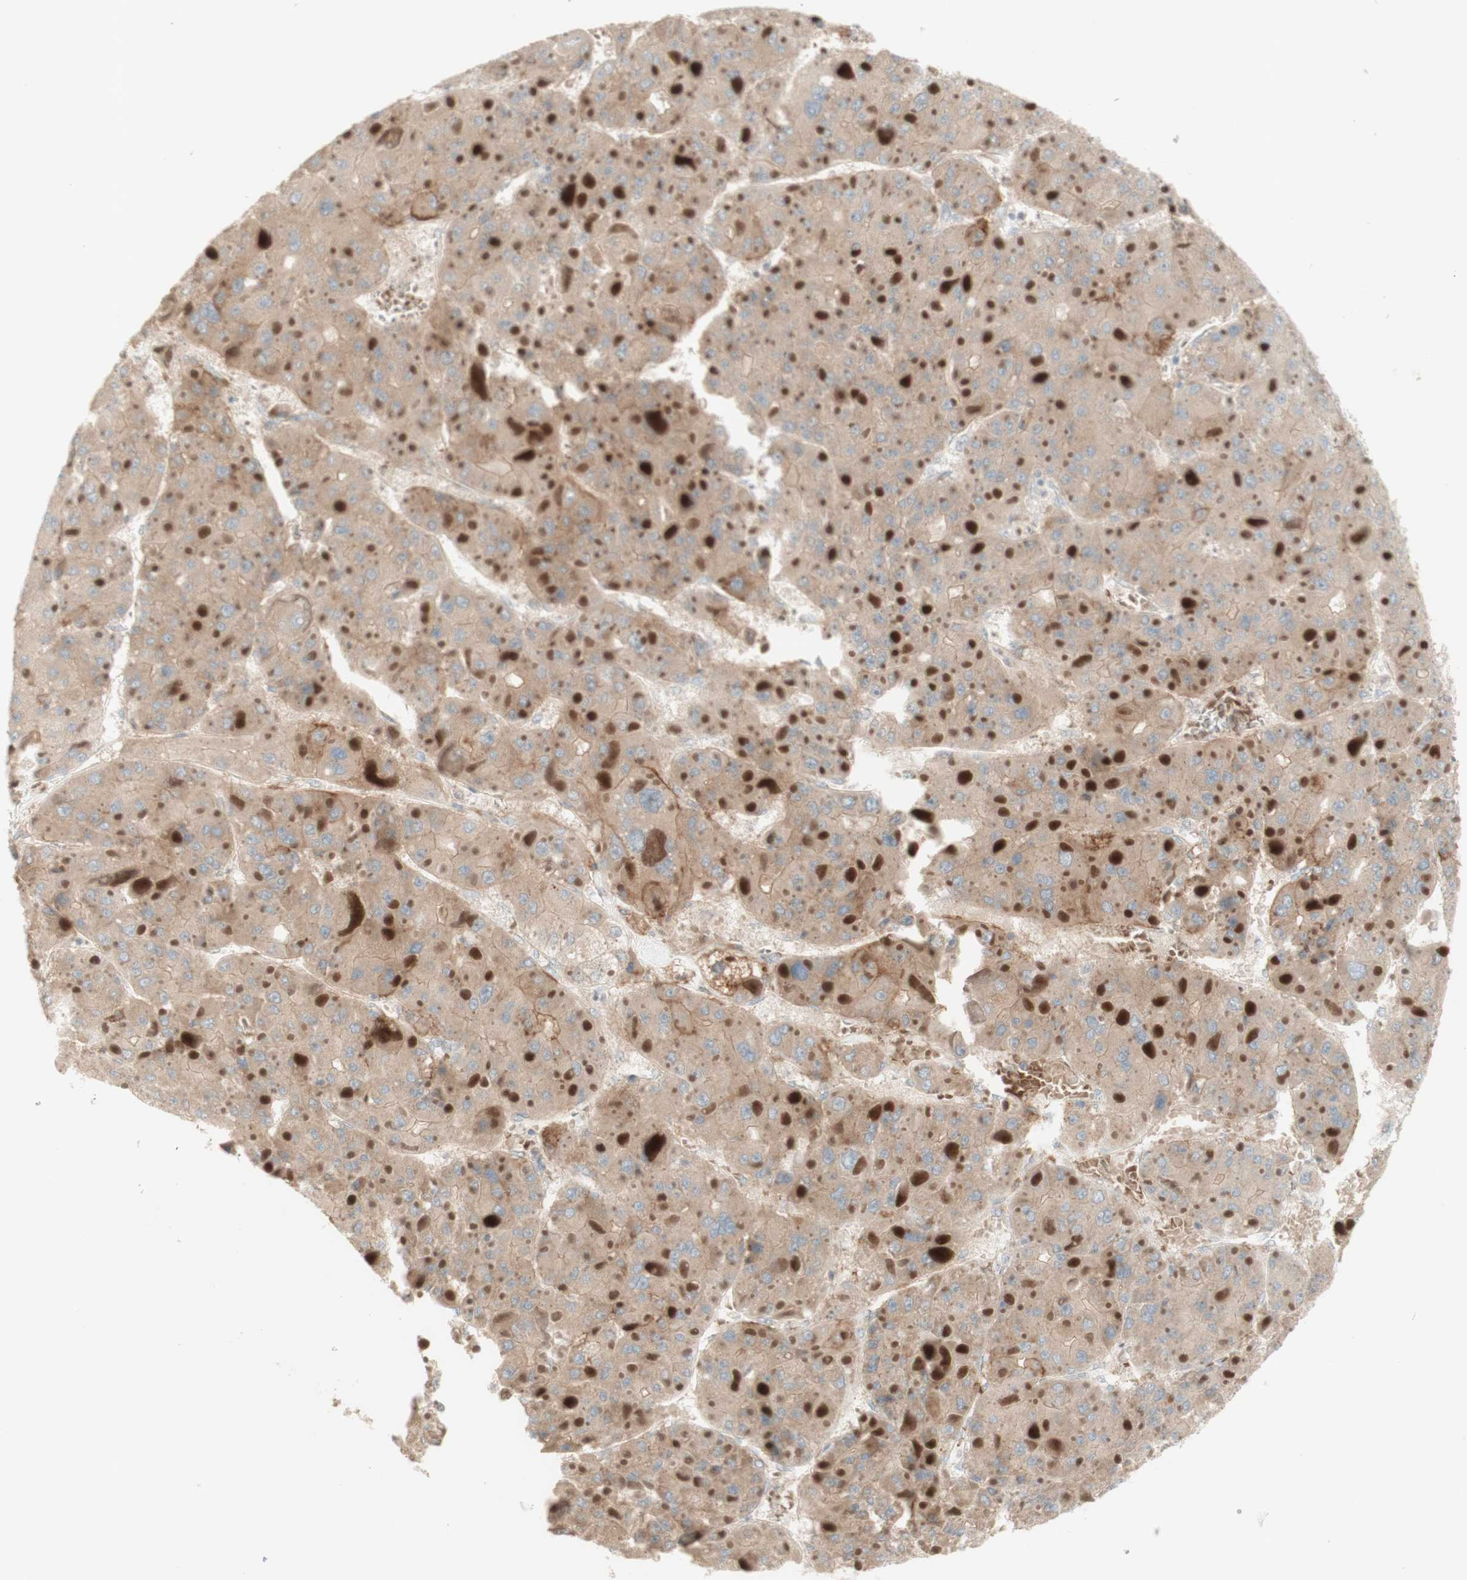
{"staining": {"intensity": "weak", "quantity": ">75%", "location": "cytoplasmic/membranous"}, "tissue": "liver cancer", "cell_type": "Tumor cells", "image_type": "cancer", "snomed": [{"axis": "morphology", "description": "Carcinoma, Hepatocellular, NOS"}, {"axis": "topography", "description": "Liver"}], "caption": "The micrograph exhibits staining of hepatocellular carcinoma (liver), revealing weak cytoplasmic/membranous protein expression (brown color) within tumor cells.", "gene": "PTGER4", "patient": {"sex": "female", "age": 73}}